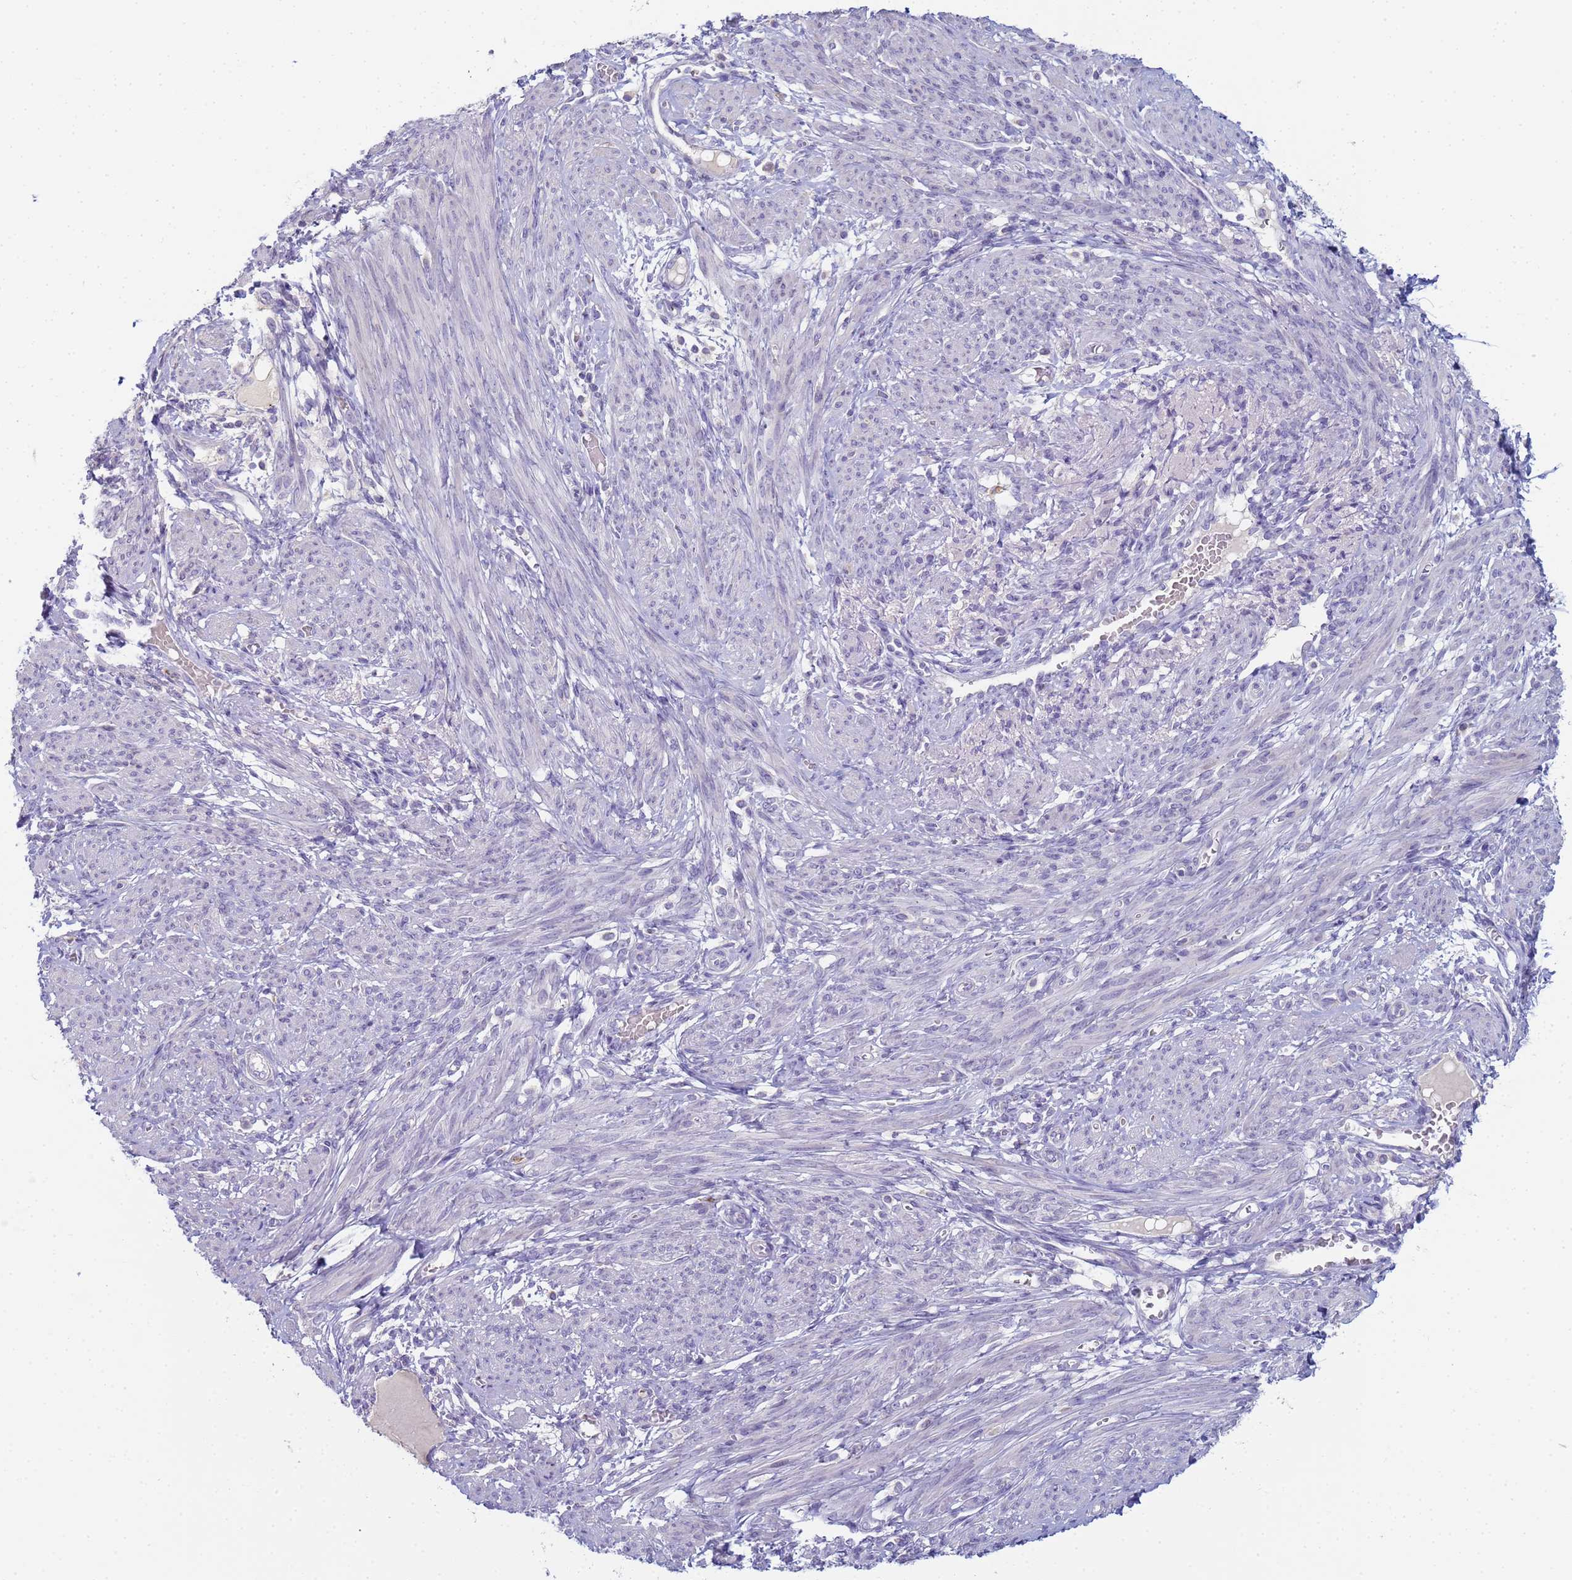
{"staining": {"intensity": "negative", "quantity": "none", "location": "none"}, "tissue": "smooth muscle", "cell_type": "Smooth muscle cells", "image_type": "normal", "snomed": [{"axis": "morphology", "description": "Normal tissue, NOS"}, {"axis": "topography", "description": "Smooth muscle"}], "caption": "Smooth muscle cells are negative for brown protein staining in normal smooth muscle.", "gene": "CR1", "patient": {"sex": "female", "age": 39}}